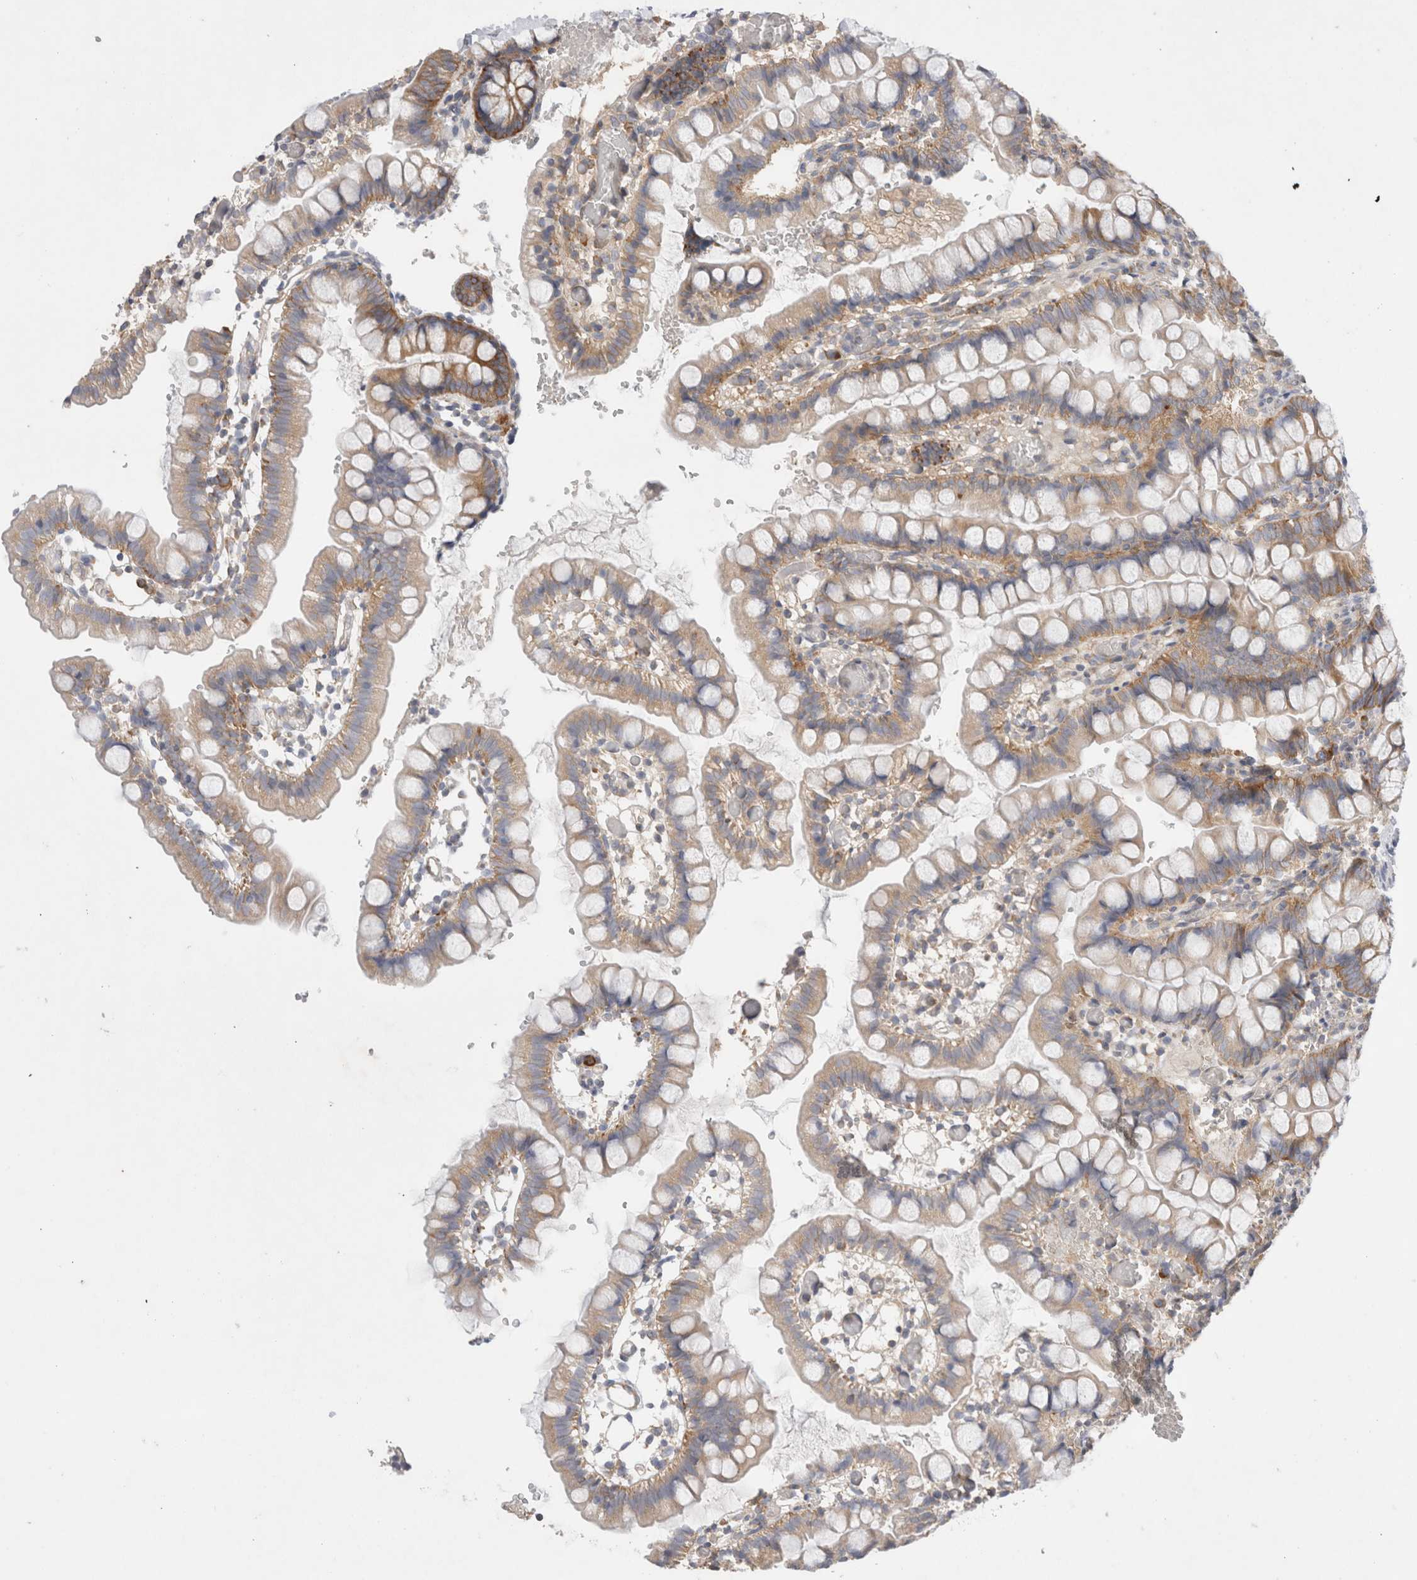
{"staining": {"intensity": "moderate", "quantity": "25%-75%", "location": "cytoplasmic/membranous"}, "tissue": "small intestine", "cell_type": "Glandular cells", "image_type": "normal", "snomed": [{"axis": "morphology", "description": "Normal tissue, NOS"}, {"axis": "morphology", "description": "Developmental malformation"}, {"axis": "topography", "description": "Small intestine"}], "caption": "Immunohistochemistry (IHC) (DAB) staining of unremarkable human small intestine exhibits moderate cytoplasmic/membranous protein expression in about 25%-75% of glandular cells.", "gene": "ZNF23", "patient": {"sex": "male"}}